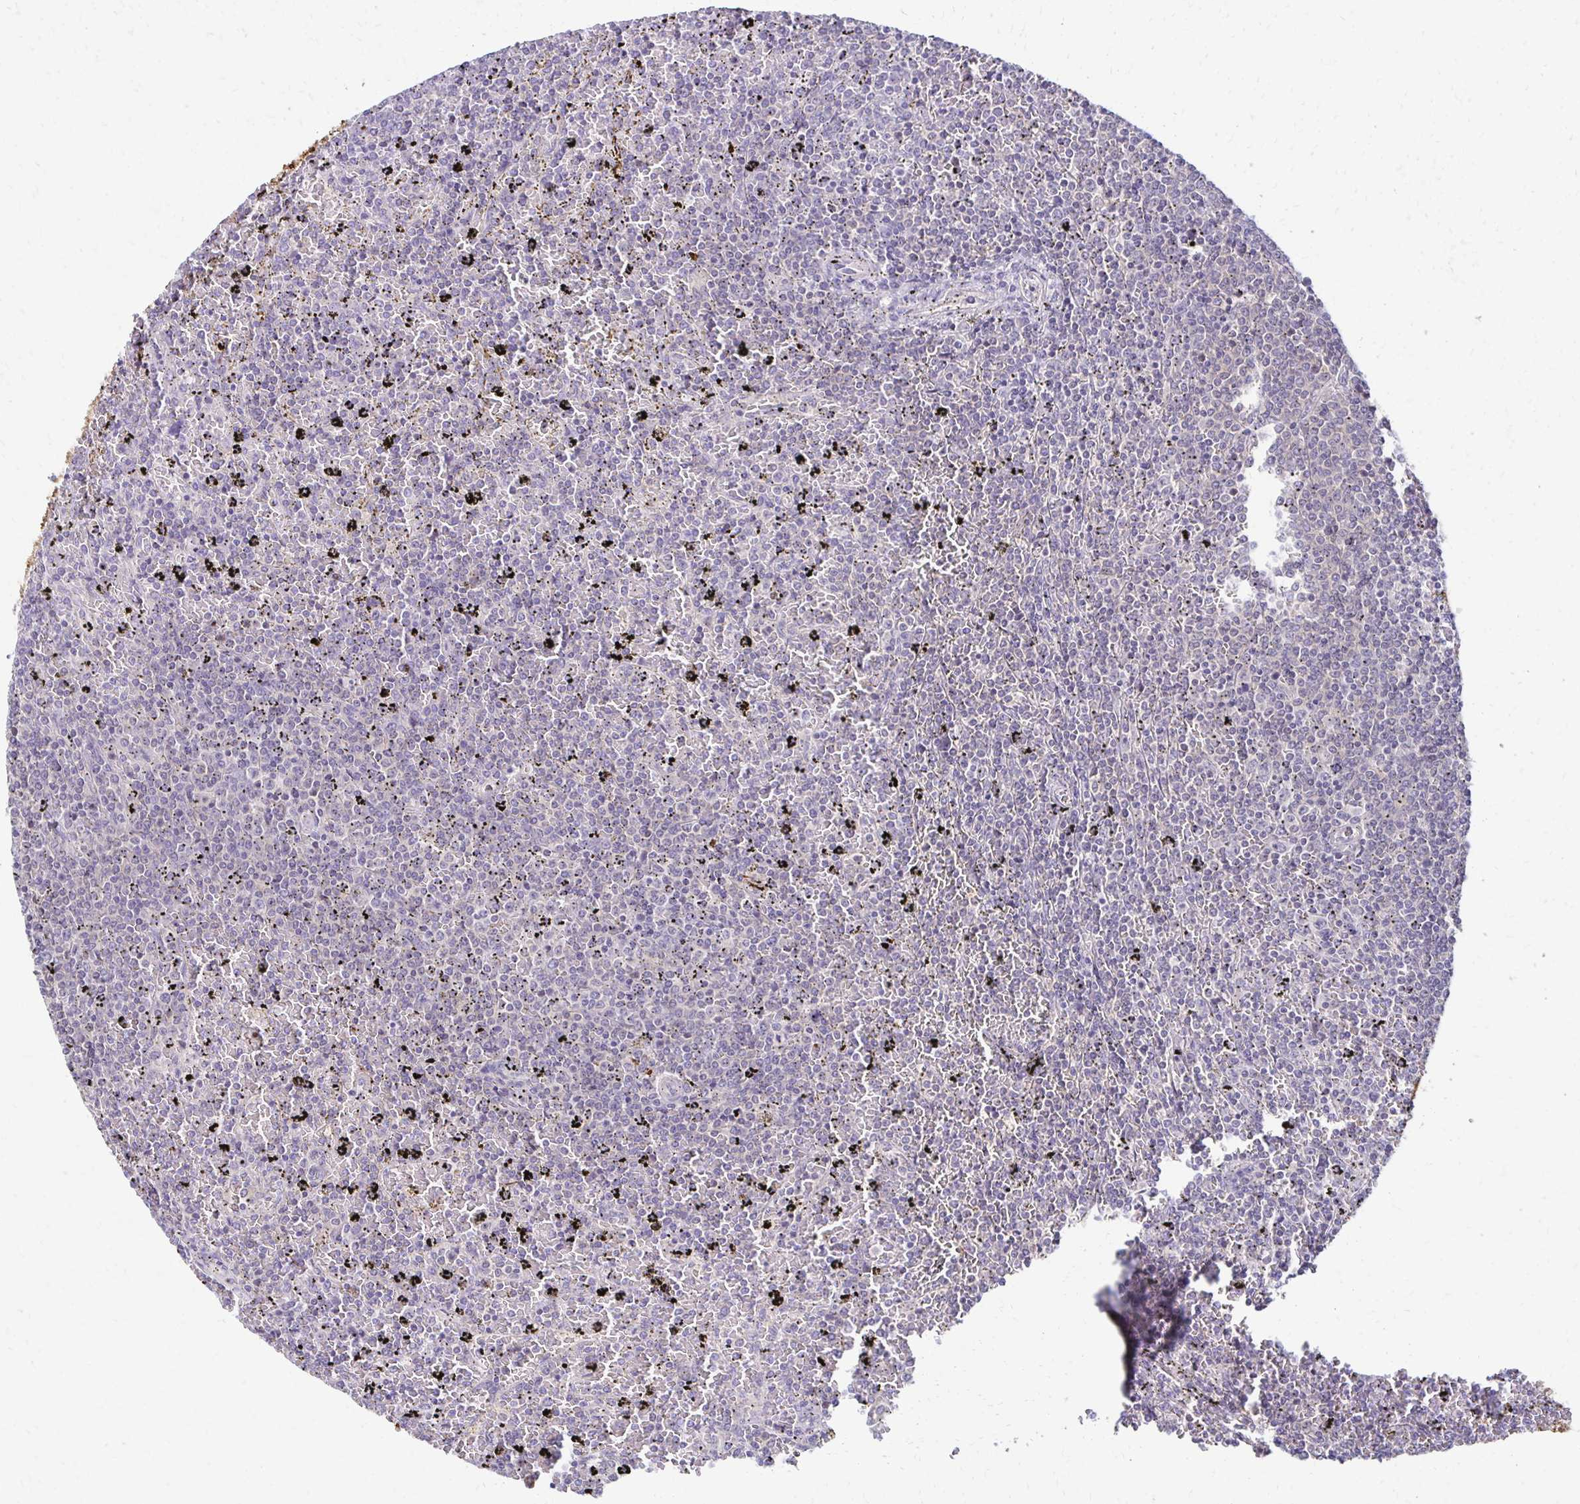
{"staining": {"intensity": "negative", "quantity": "none", "location": "none"}, "tissue": "lymphoma", "cell_type": "Tumor cells", "image_type": "cancer", "snomed": [{"axis": "morphology", "description": "Malignant lymphoma, non-Hodgkin's type, Low grade"}, {"axis": "topography", "description": "Spleen"}], "caption": "An immunohistochemistry photomicrograph of lymphoma is shown. There is no staining in tumor cells of lymphoma.", "gene": "C1QTNF2", "patient": {"sex": "female", "age": 77}}